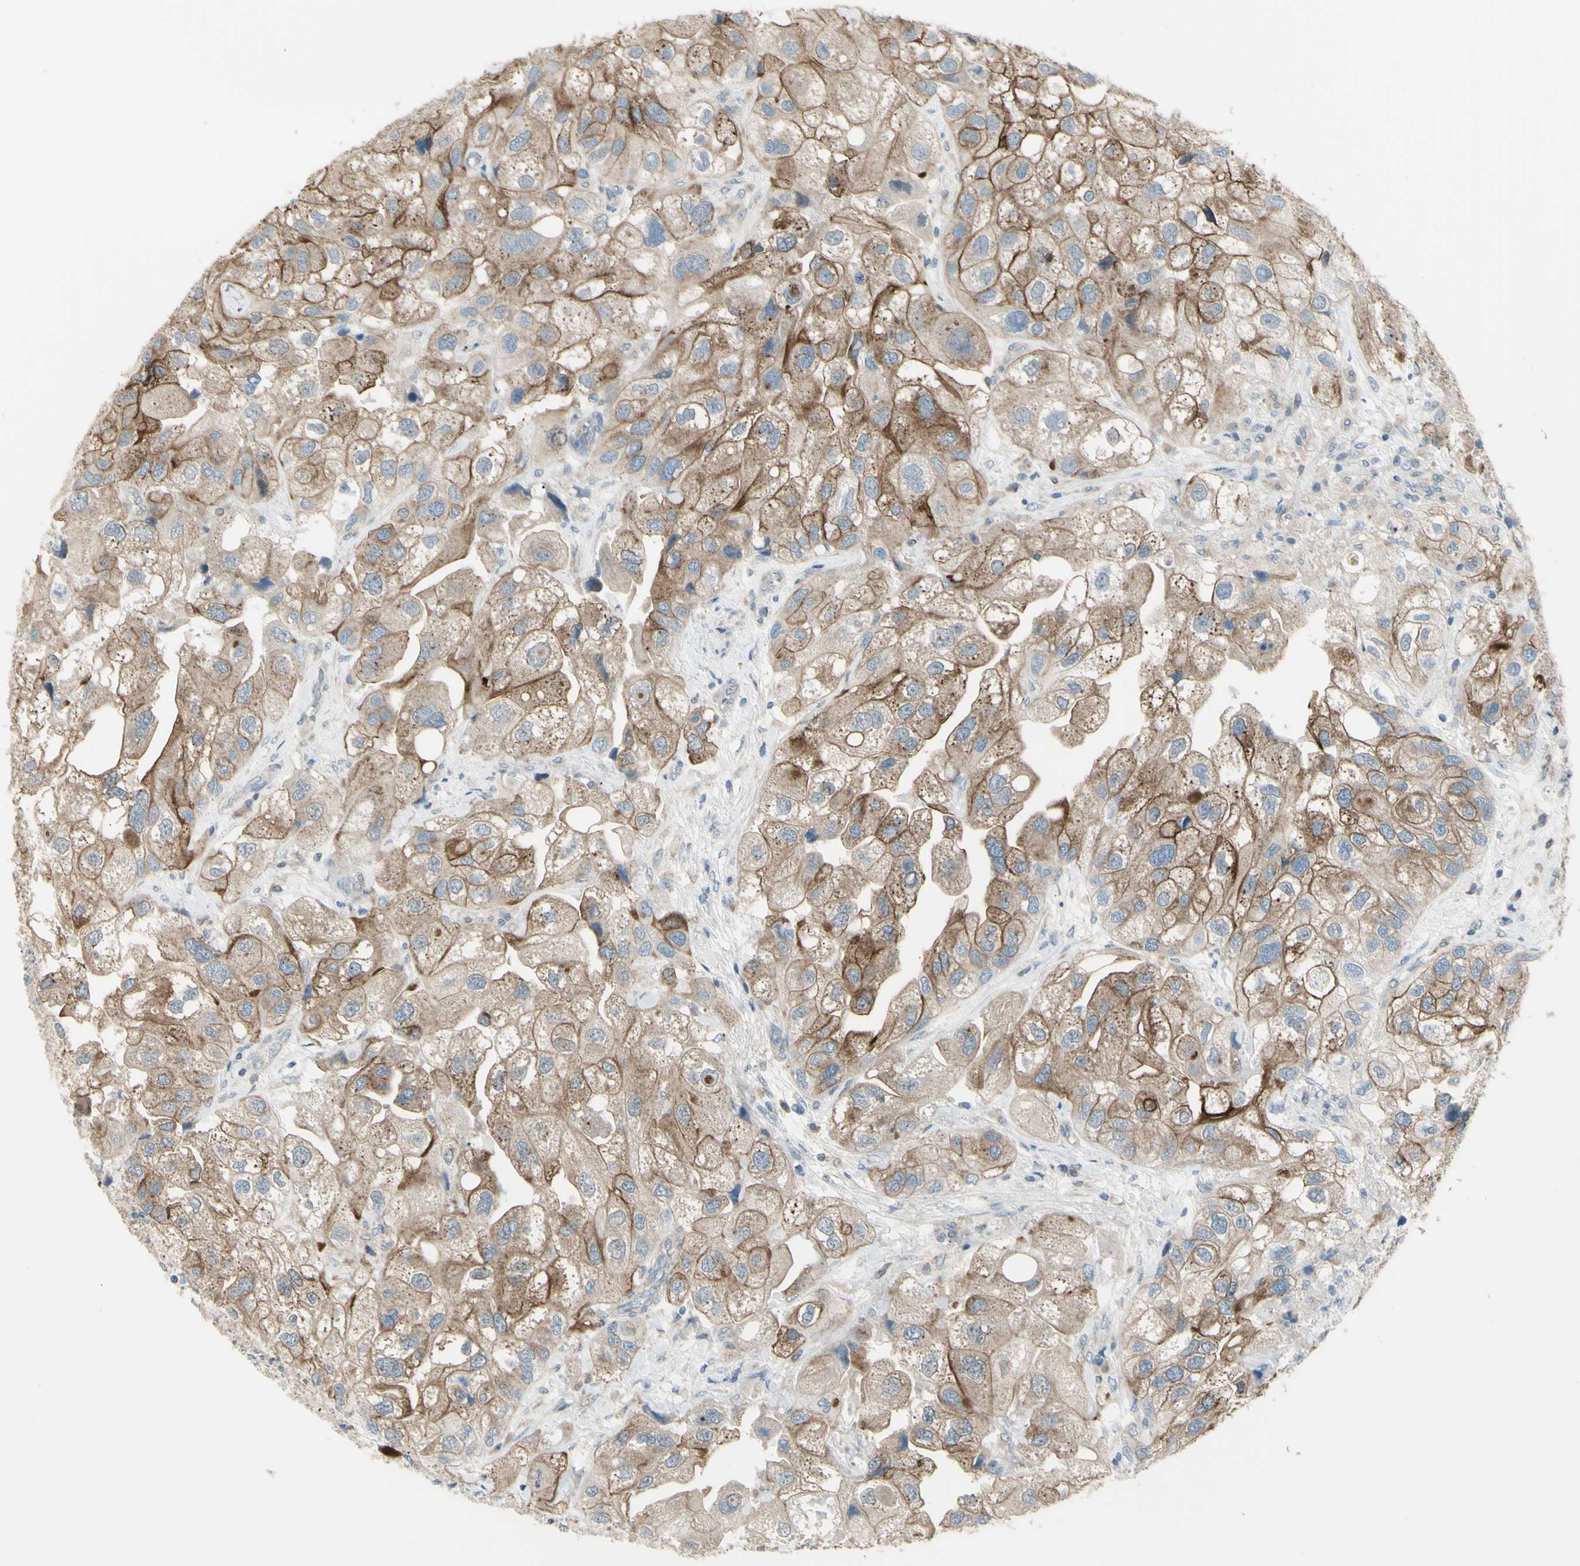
{"staining": {"intensity": "strong", "quantity": ">75%", "location": "cytoplasmic/membranous"}, "tissue": "urothelial cancer", "cell_type": "Tumor cells", "image_type": "cancer", "snomed": [{"axis": "morphology", "description": "Urothelial carcinoma, High grade"}, {"axis": "topography", "description": "Urinary bladder"}], "caption": "Tumor cells reveal high levels of strong cytoplasmic/membranous staining in about >75% of cells in human urothelial cancer. The protein of interest is shown in brown color, while the nuclei are stained blue.", "gene": "LMTK2", "patient": {"sex": "female", "age": 64}}